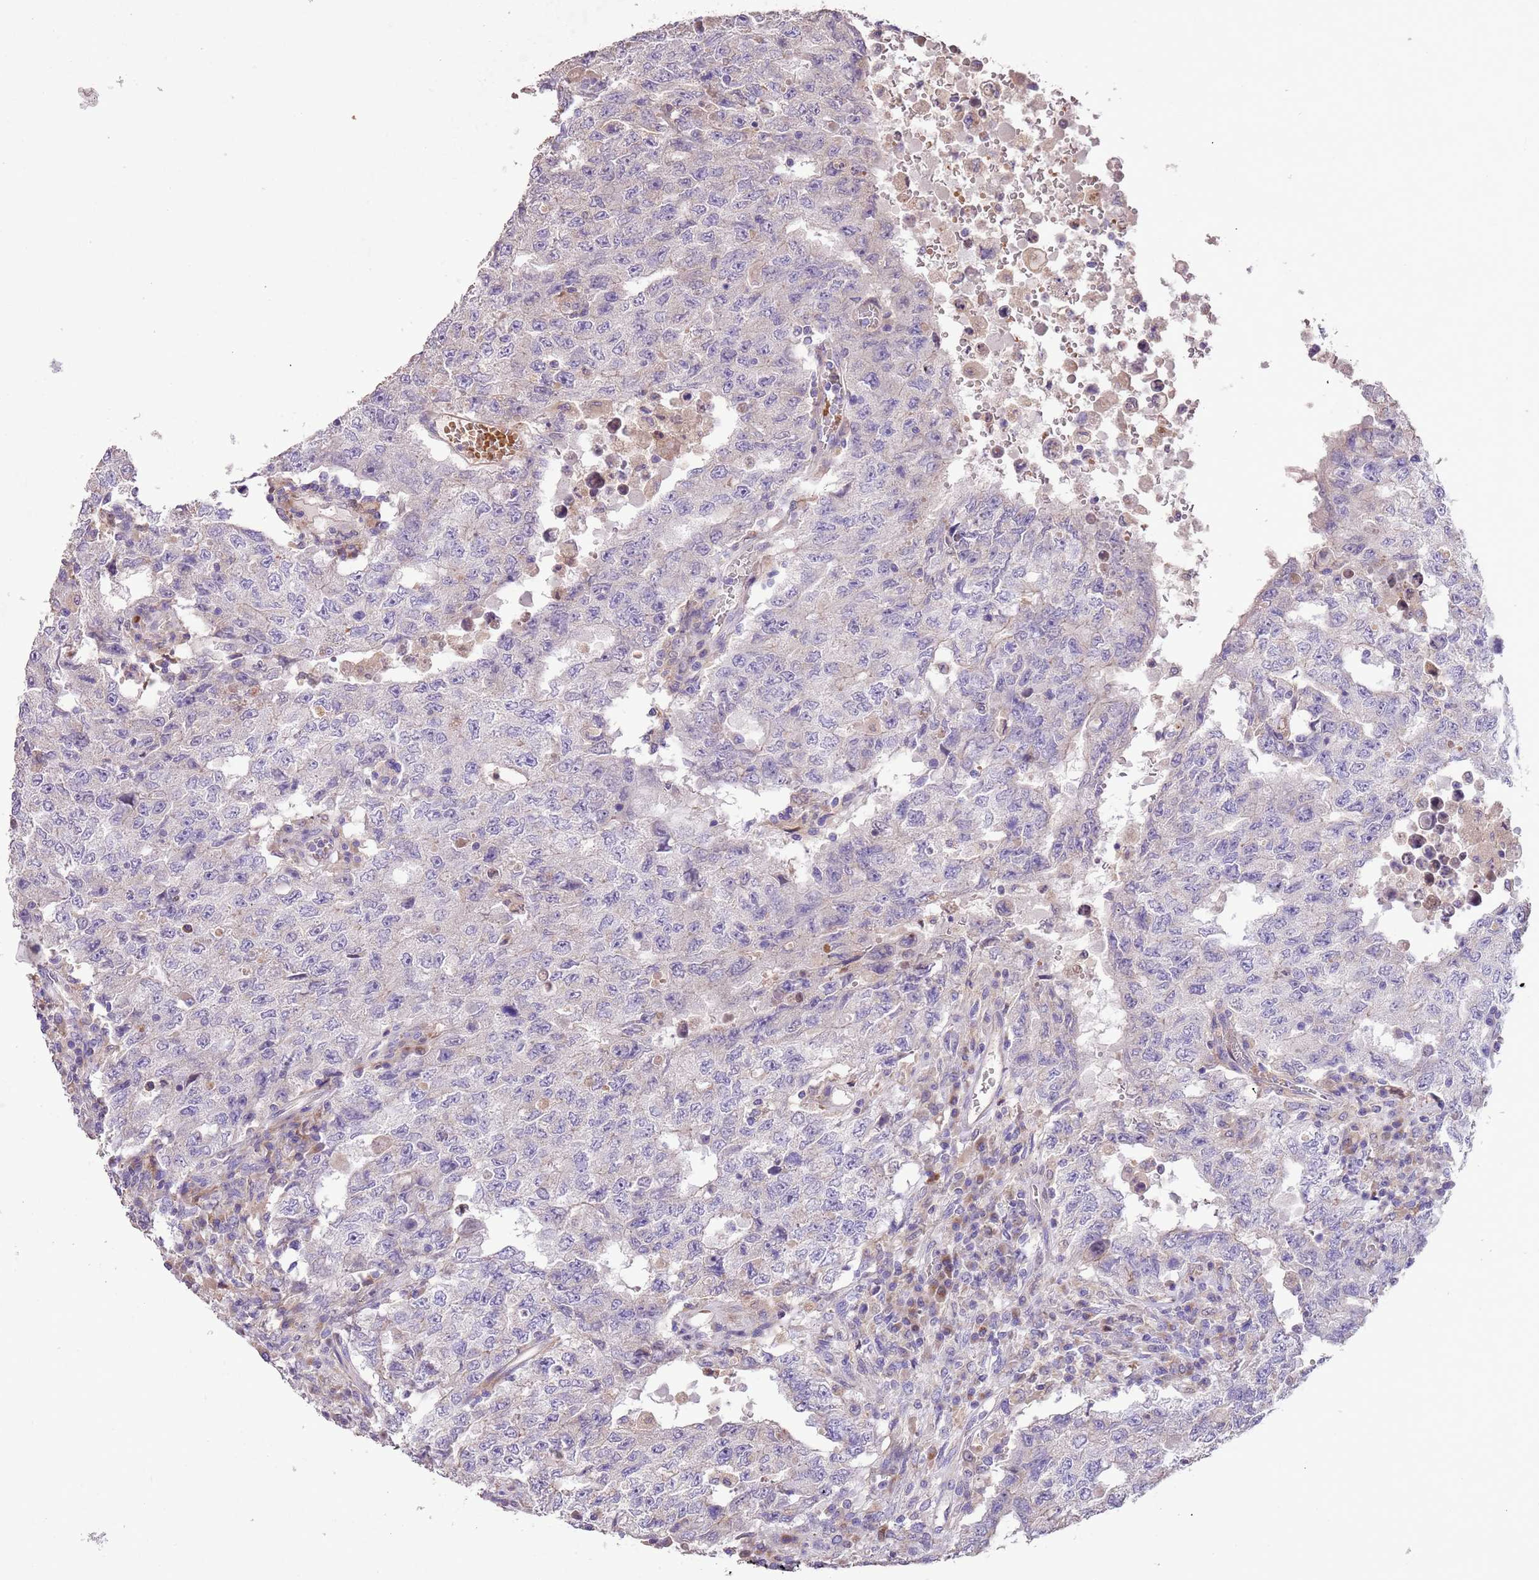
{"staining": {"intensity": "negative", "quantity": "none", "location": "none"}, "tissue": "testis cancer", "cell_type": "Tumor cells", "image_type": "cancer", "snomed": [{"axis": "morphology", "description": "Carcinoma, Embryonal, NOS"}, {"axis": "topography", "description": "Testis"}], "caption": "This image is of embryonal carcinoma (testis) stained with immunohistochemistry to label a protein in brown with the nuclei are counter-stained blue. There is no staining in tumor cells. The staining is performed using DAB (3,3'-diaminobenzidine) brown chromogen with nuclei counter-stained in using hematoxylin.", "gene": "PIGA", "patient": {"sex": "male", "age": 26}}